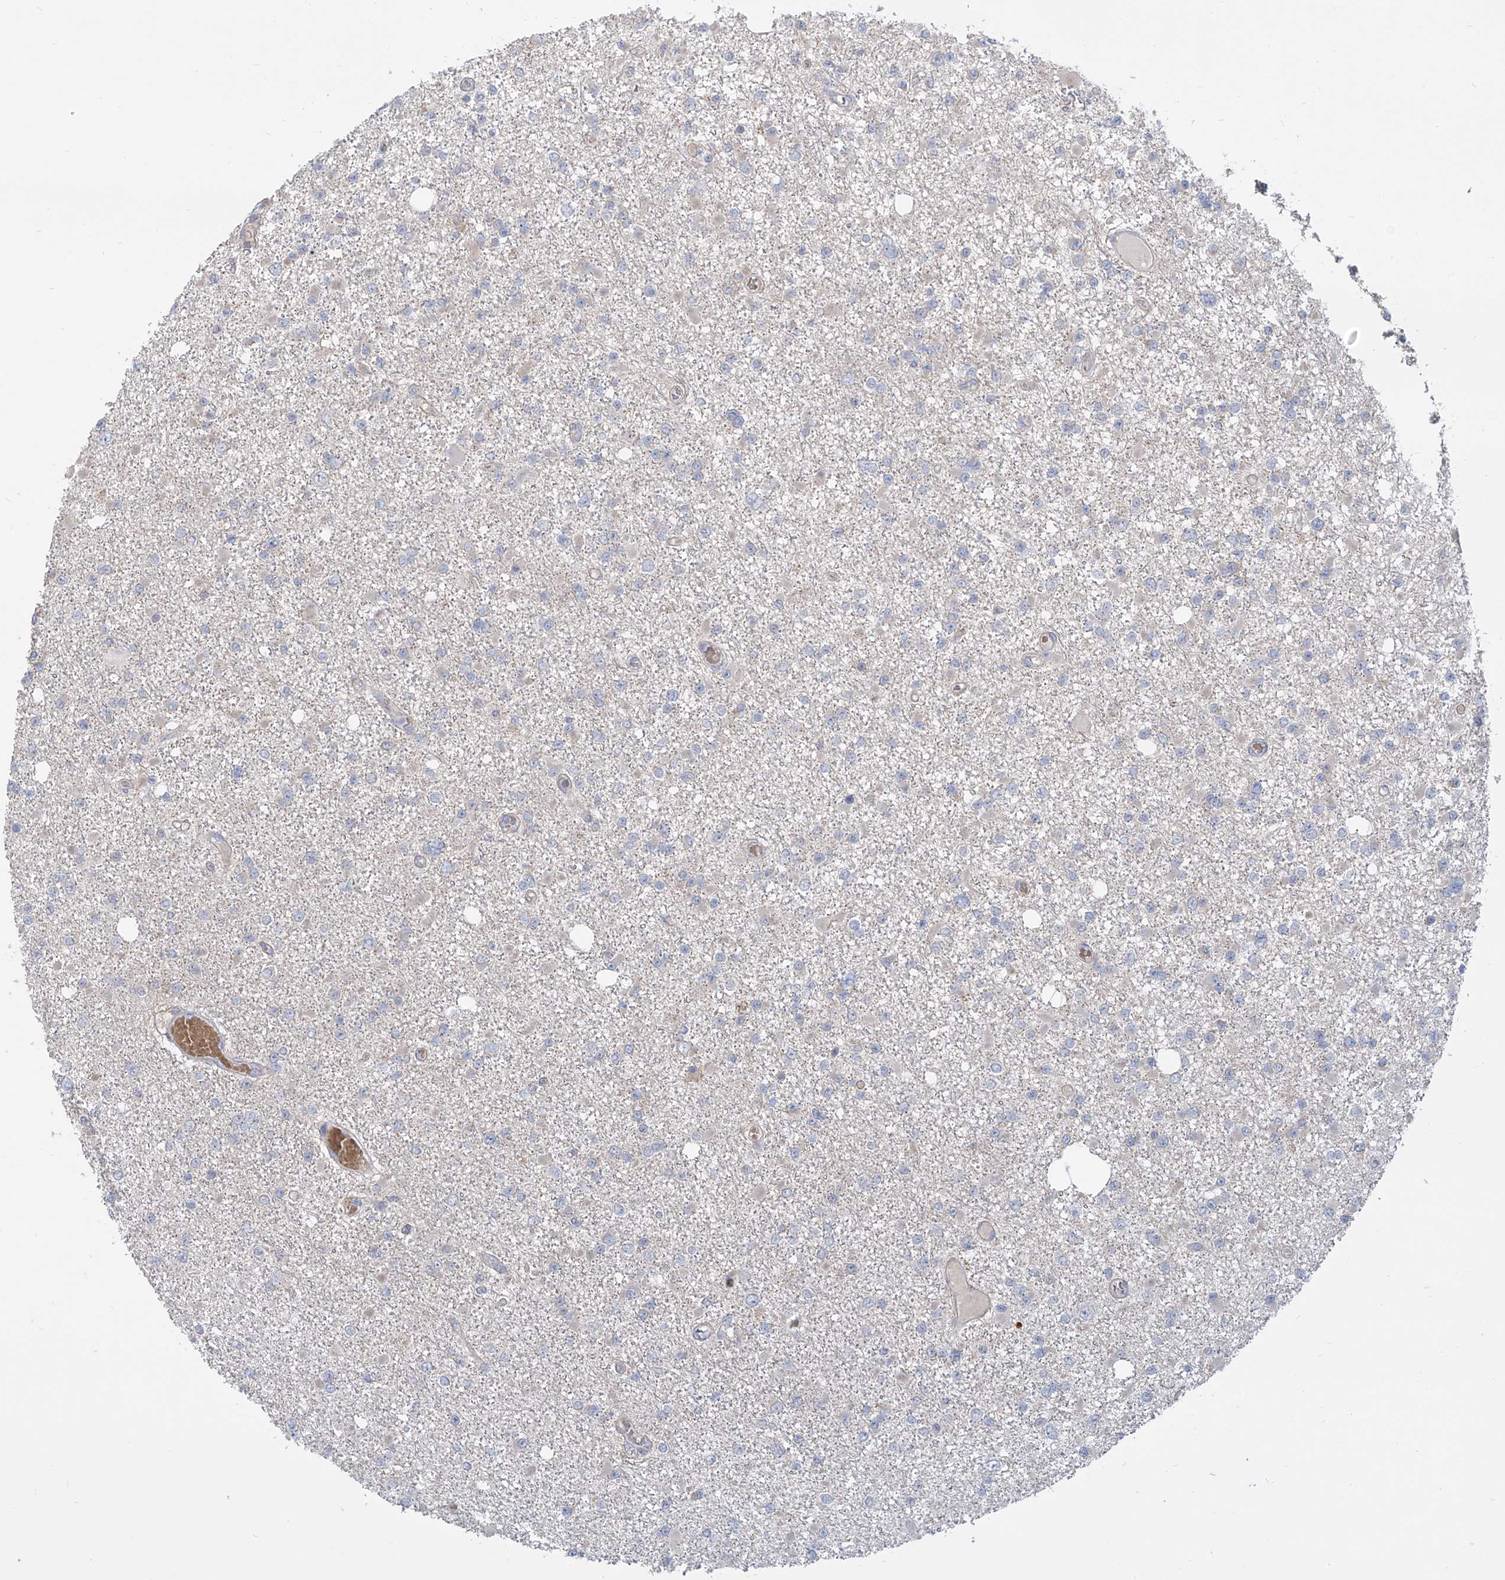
{"staining": {"intensity": "negative", "quantity": "none", "location": "none"}, "tissue": "glioma", "cell_type": "Tumor cells", "image_type": "cancer", "snomed": [{"axis": "morphology", "description": "Glioma, malignant, Low grade"}, {"axis": "topography", "description": "Brain"}], "caption": "There is no significant staining in tumor cells of low-grade glioma (malignant).", "gene": "LRRC1", "patient": {"sex": "female", "age": 22}}